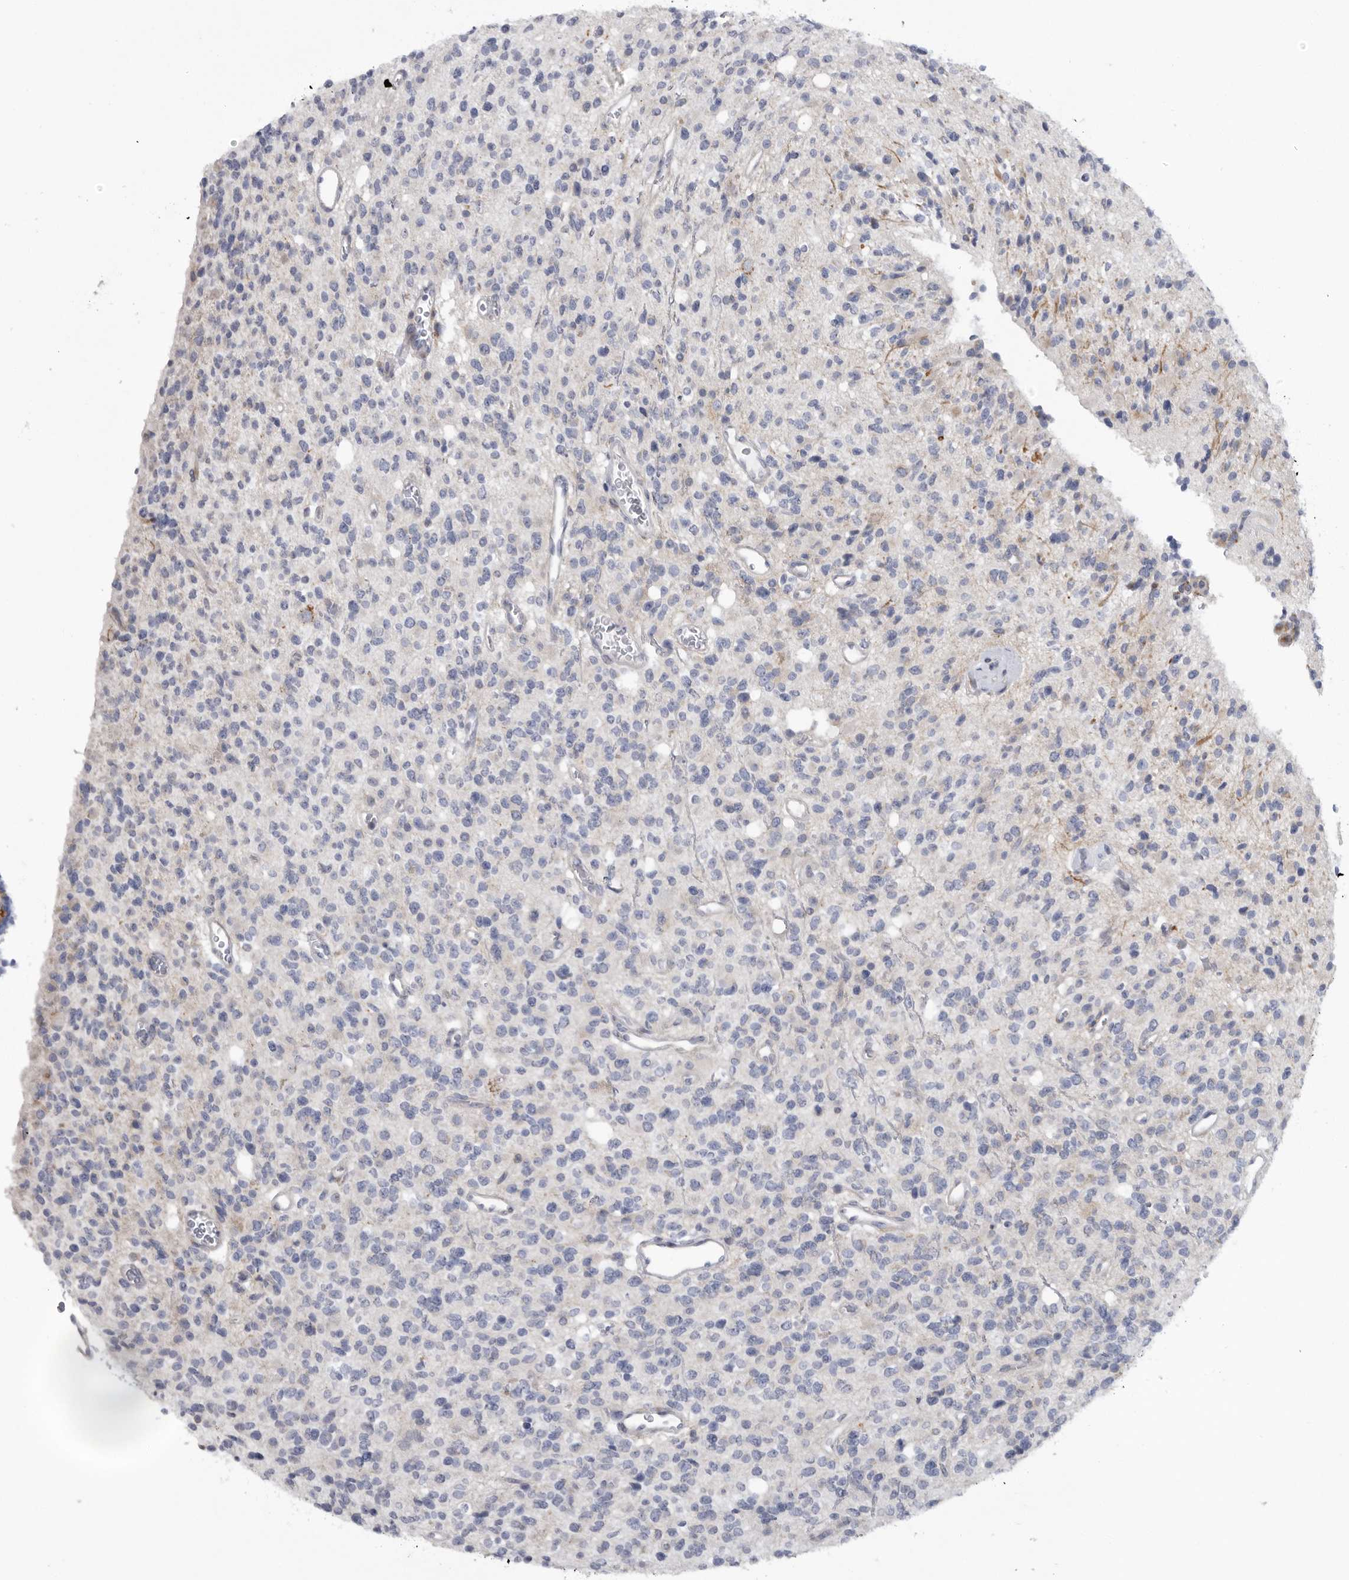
{"staining": {"intensity": "negative", "quantity": "none", "location": "none"}, "tissue": "glioma", "cell_type": "Tumor cells", "image_type": "cancer", "snomed": [{"axis": "morphology", "description": "Glioma, malignant, High grade"}, {"axis": "topography", "description": "Brain"}], "caption": "This is an immunohistochemistry photomicrograph of high-grade glioma (malignant). There is no positivity in tumor cells.", "gene": "USP24", "patient": {"sex": "male", "age": 34}}